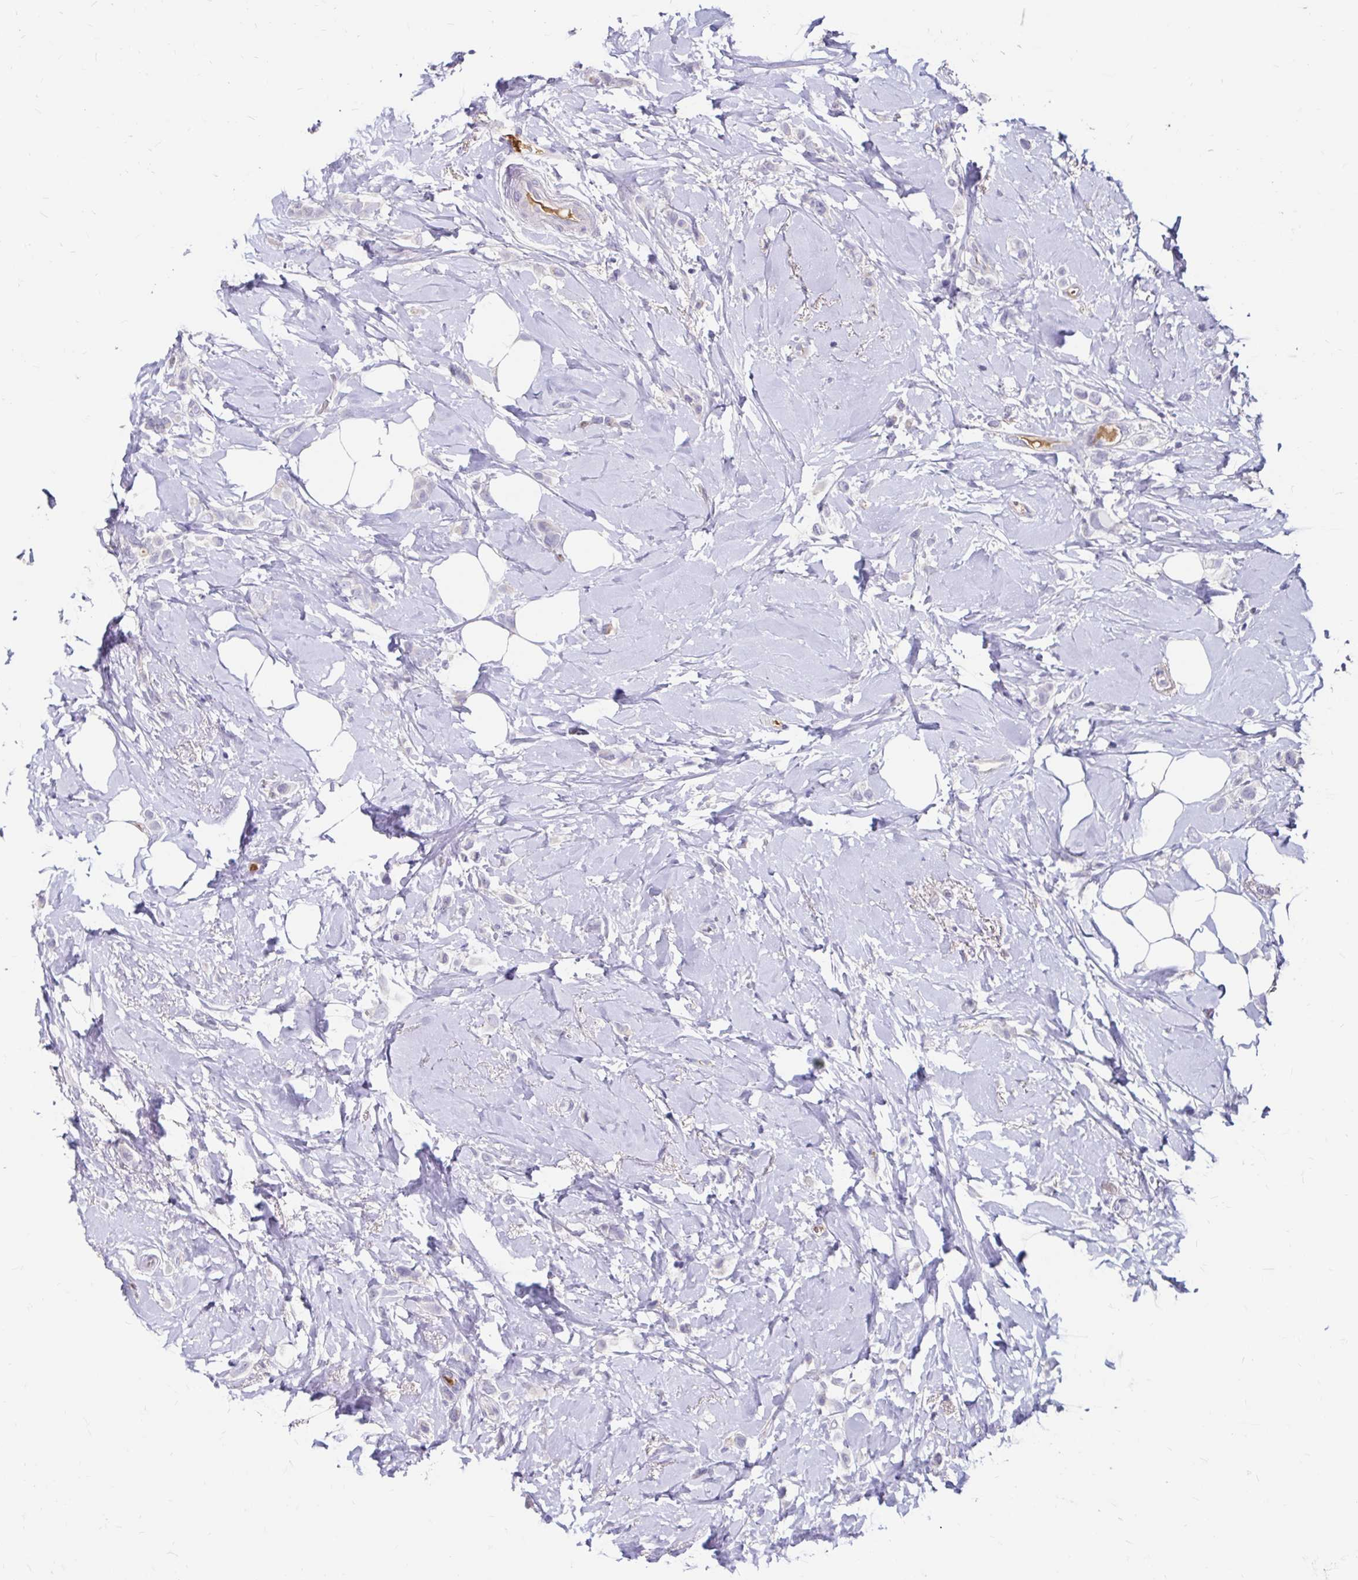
{"staining": {"intensity": "negative", "quantity": "none", "location": "none"}, "tissue": "breast cancer", "cell_type": "Tumor cells", "image_type": "cancer", "snomed": [{"axis": "morphology", "description": "Lobular carcinoma"}, {"axis": "topography", "description": "Breast"}], "caption": "Immunohistochemistry (IHC) histopathology image of neoplastic tissue: lobular carcinoma (breast) stained with DAB displays no significant protein staining in tumor cells. (Brightfield microscopy of DAB (3,3'-diaminobenzidine) IHC at high magnification).", "gene": "SCG3", "patient": {"sex": "female", "age": 66}}